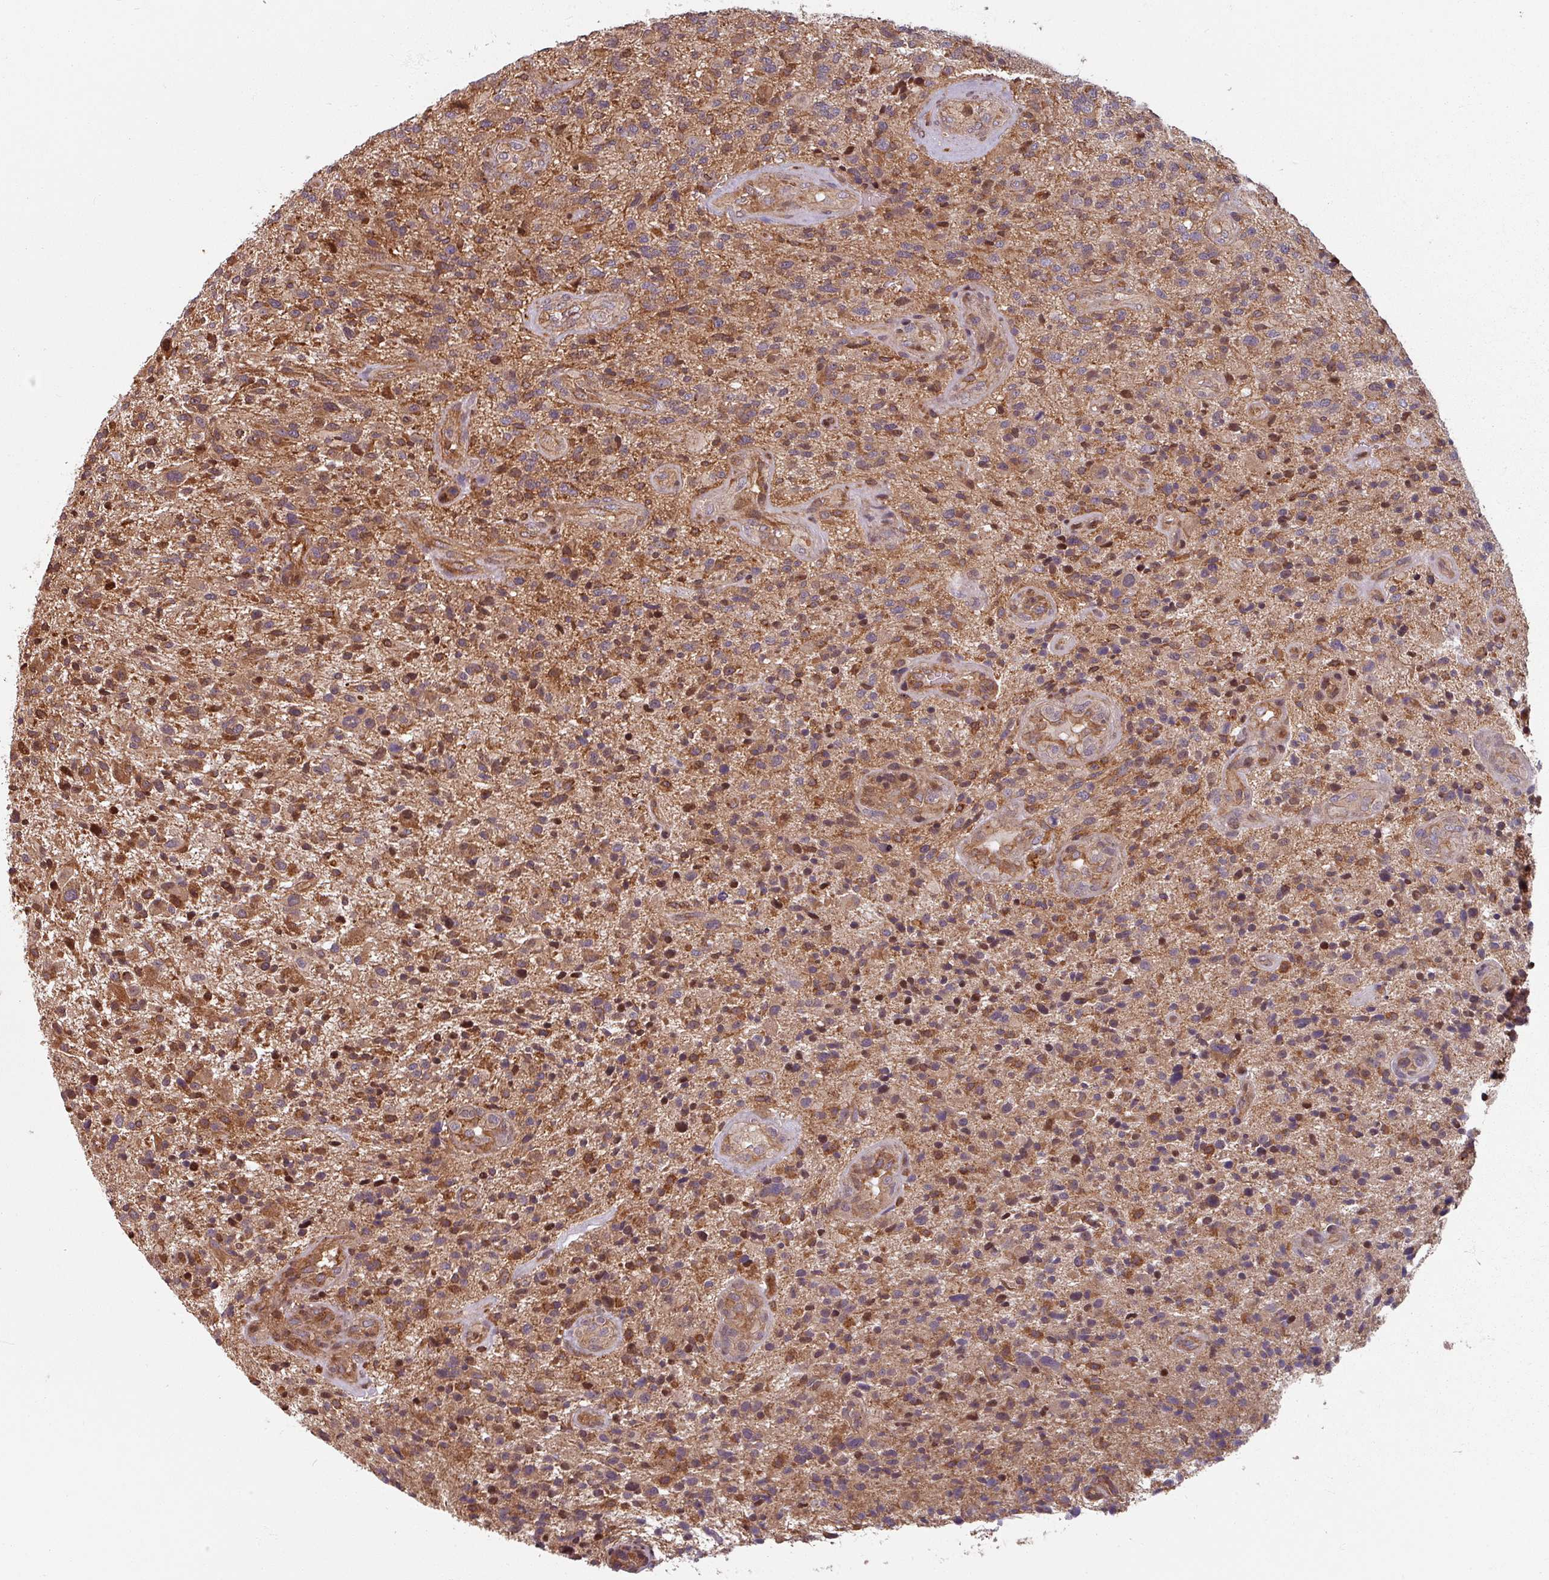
{"staining": {"intensity": "moderate", "quantity": "<25%", "location": "cytoplasmic/membranous,nuclear"}, "tissue": "glioma", "cell_type": "Tumor cells", "image_type": "cancer", "snomed": [{"axis": "morphology", "description": "Glioma, malignant, High grade"}, {"axis": "topography", "description": "Brain"}], "caption": "Human malignant glioma (high-grade) stained for a protein (brown) exhibits moderate cytoplasmic/membranous and nuclear positive staining in approximately <25% of tumor cells.", "gene": "EID1", "patient": {"sex": "male", "age": 47}}